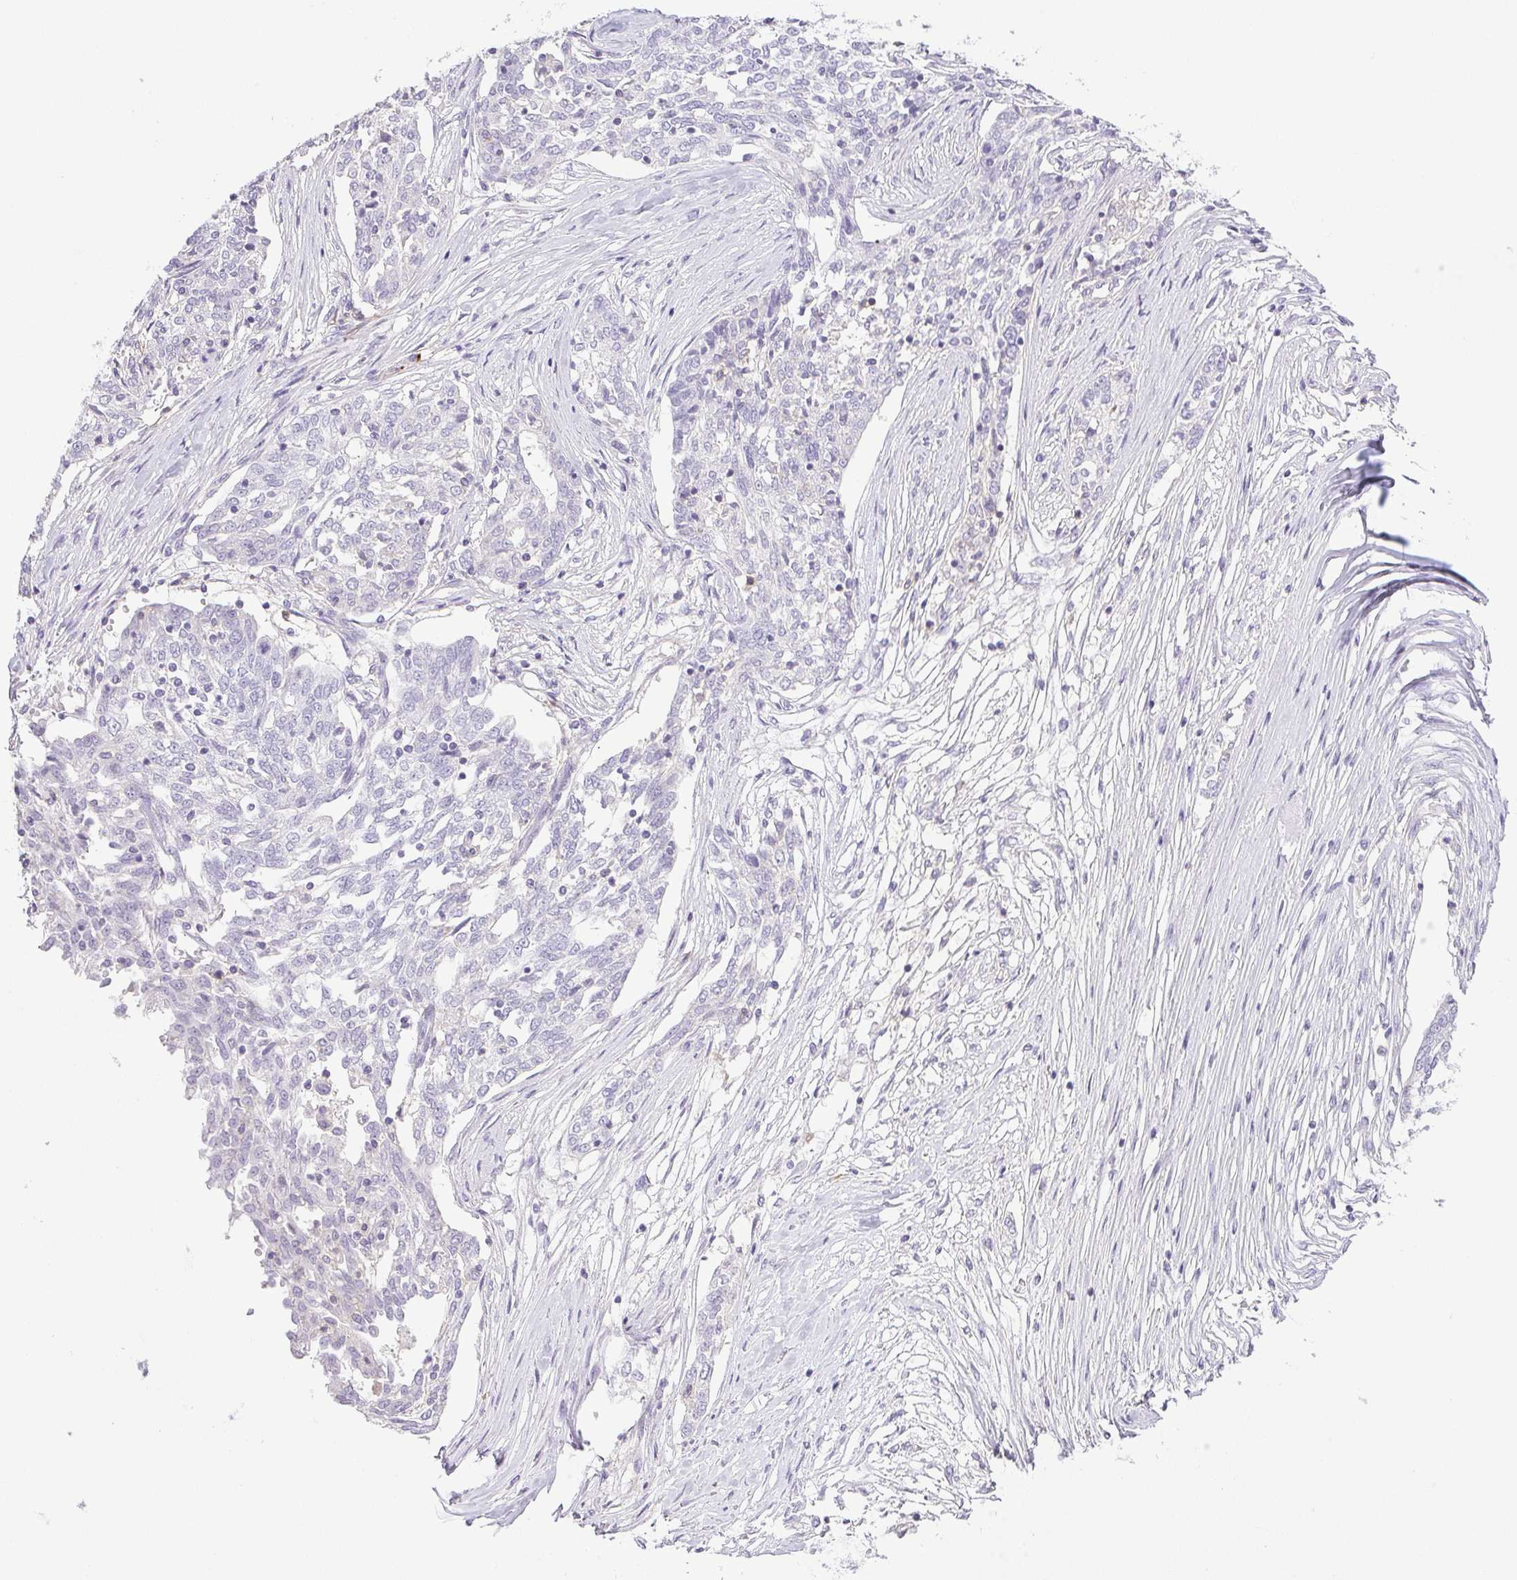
{"staining": {"intensity": "negative", "quantity": "none", "location": "none"}, "tissue": "ovarian cancer", "cell_type": "Tumor cells", "image_type": "cancer", "snomed": [{"axis": "morphology", "description": "Cystadenocarcinoma, serous, NOS"}, {"axis": "topography", "description": "Ovary"}], "caption": "A histopathology image of ovarian cancer (serous cystadenocarcinoma) stained for a protein demonstrates no brown staining in tumor cells.", "gene": "HLA-G", "patient": {"sex": "female", "age": 67}}